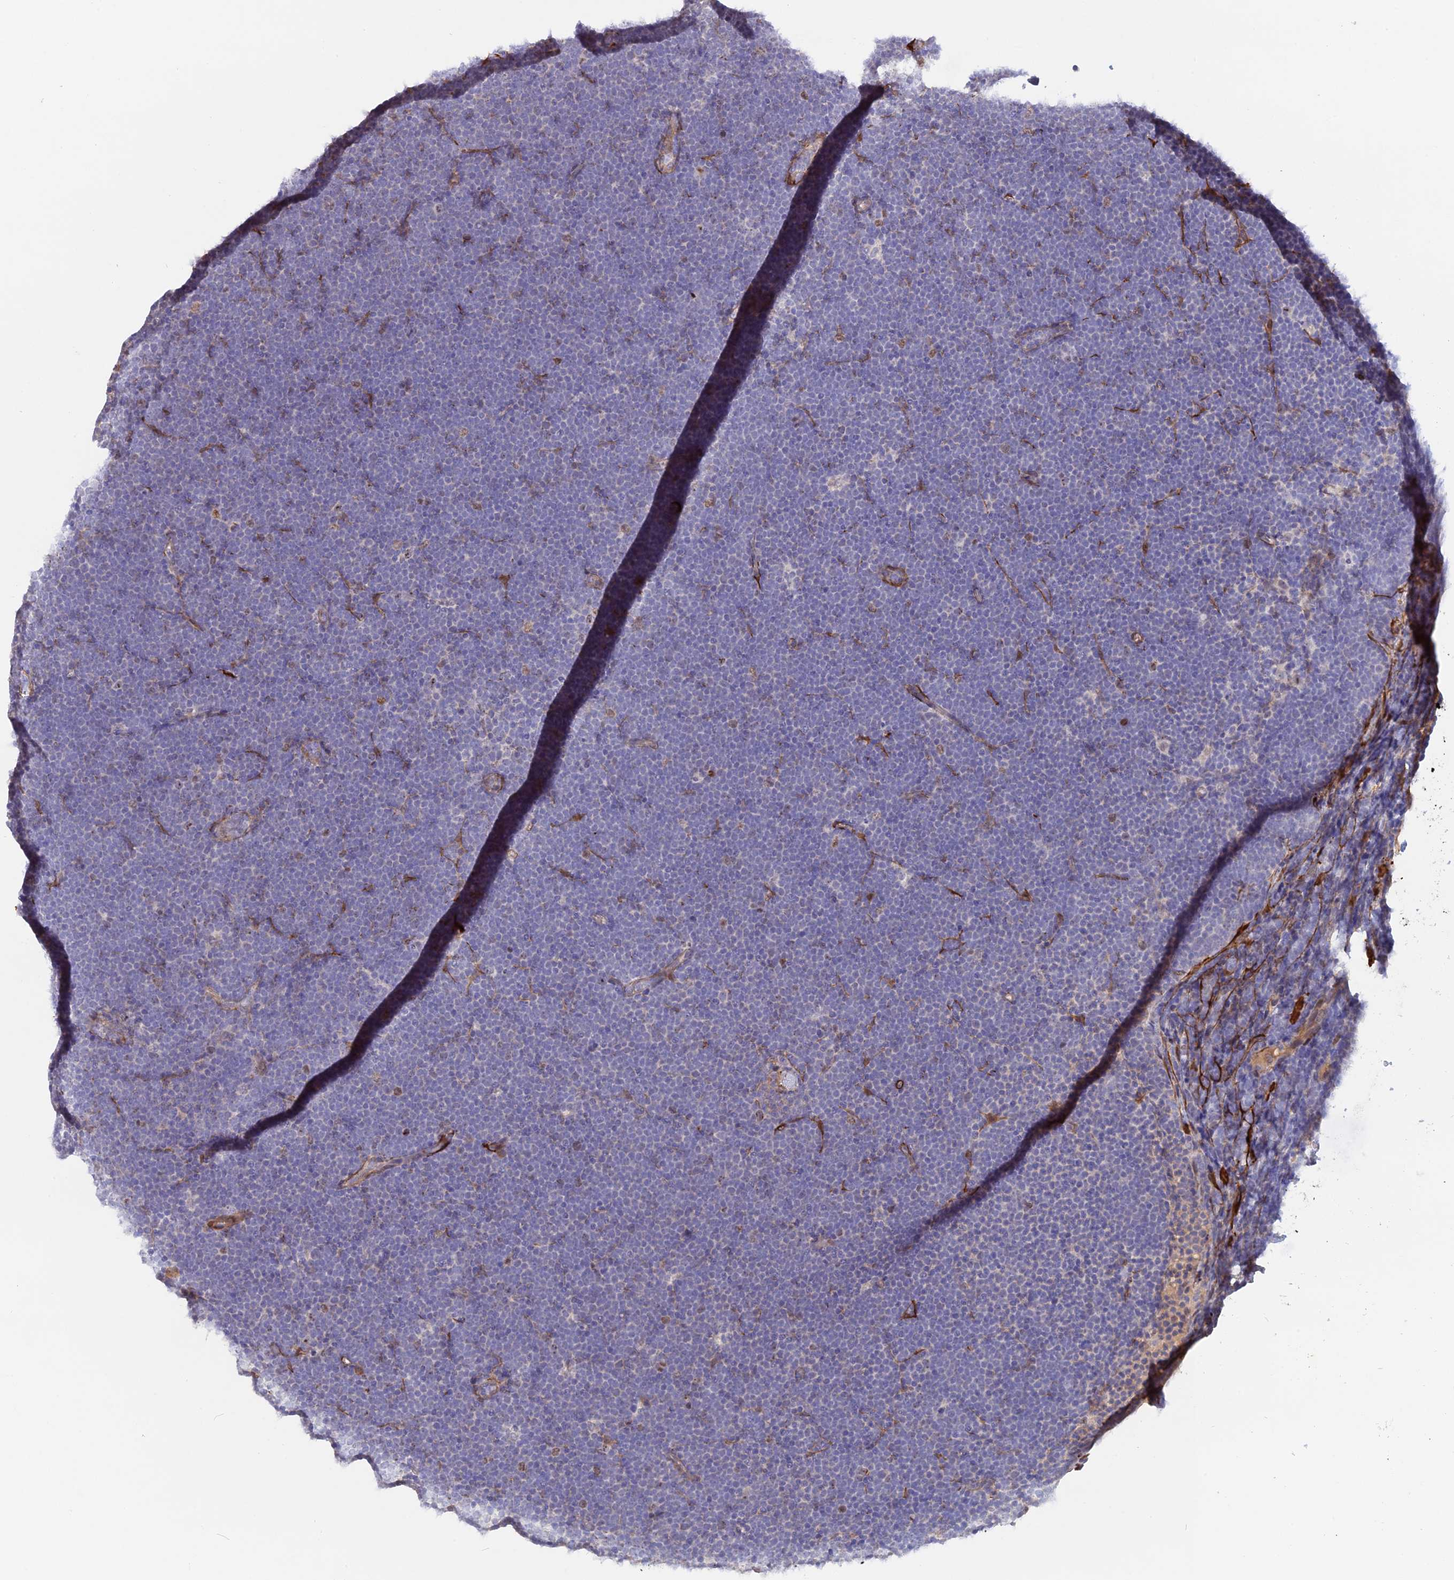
{"staining": {"intensity": "negative", "quantity": "none", "location": "none"}, "tissue": "lymphoma", "cell_type": "Tumor cells", "image_type": "cancer", "snomed": [{"axis": "morphology", "description": "Malignant lymphoma, non-Hodgkin's type, High grade"}, {"axis": "topography", "description": "Lymph node"}], "caption": "Immunohistochemical staining of human high-grade malignant lymphoma, non-Hodgkin's type displays no significant expression in tumor cells.", "gene": "CCDC154", "patient": {"sex": "male", "age": 13}}